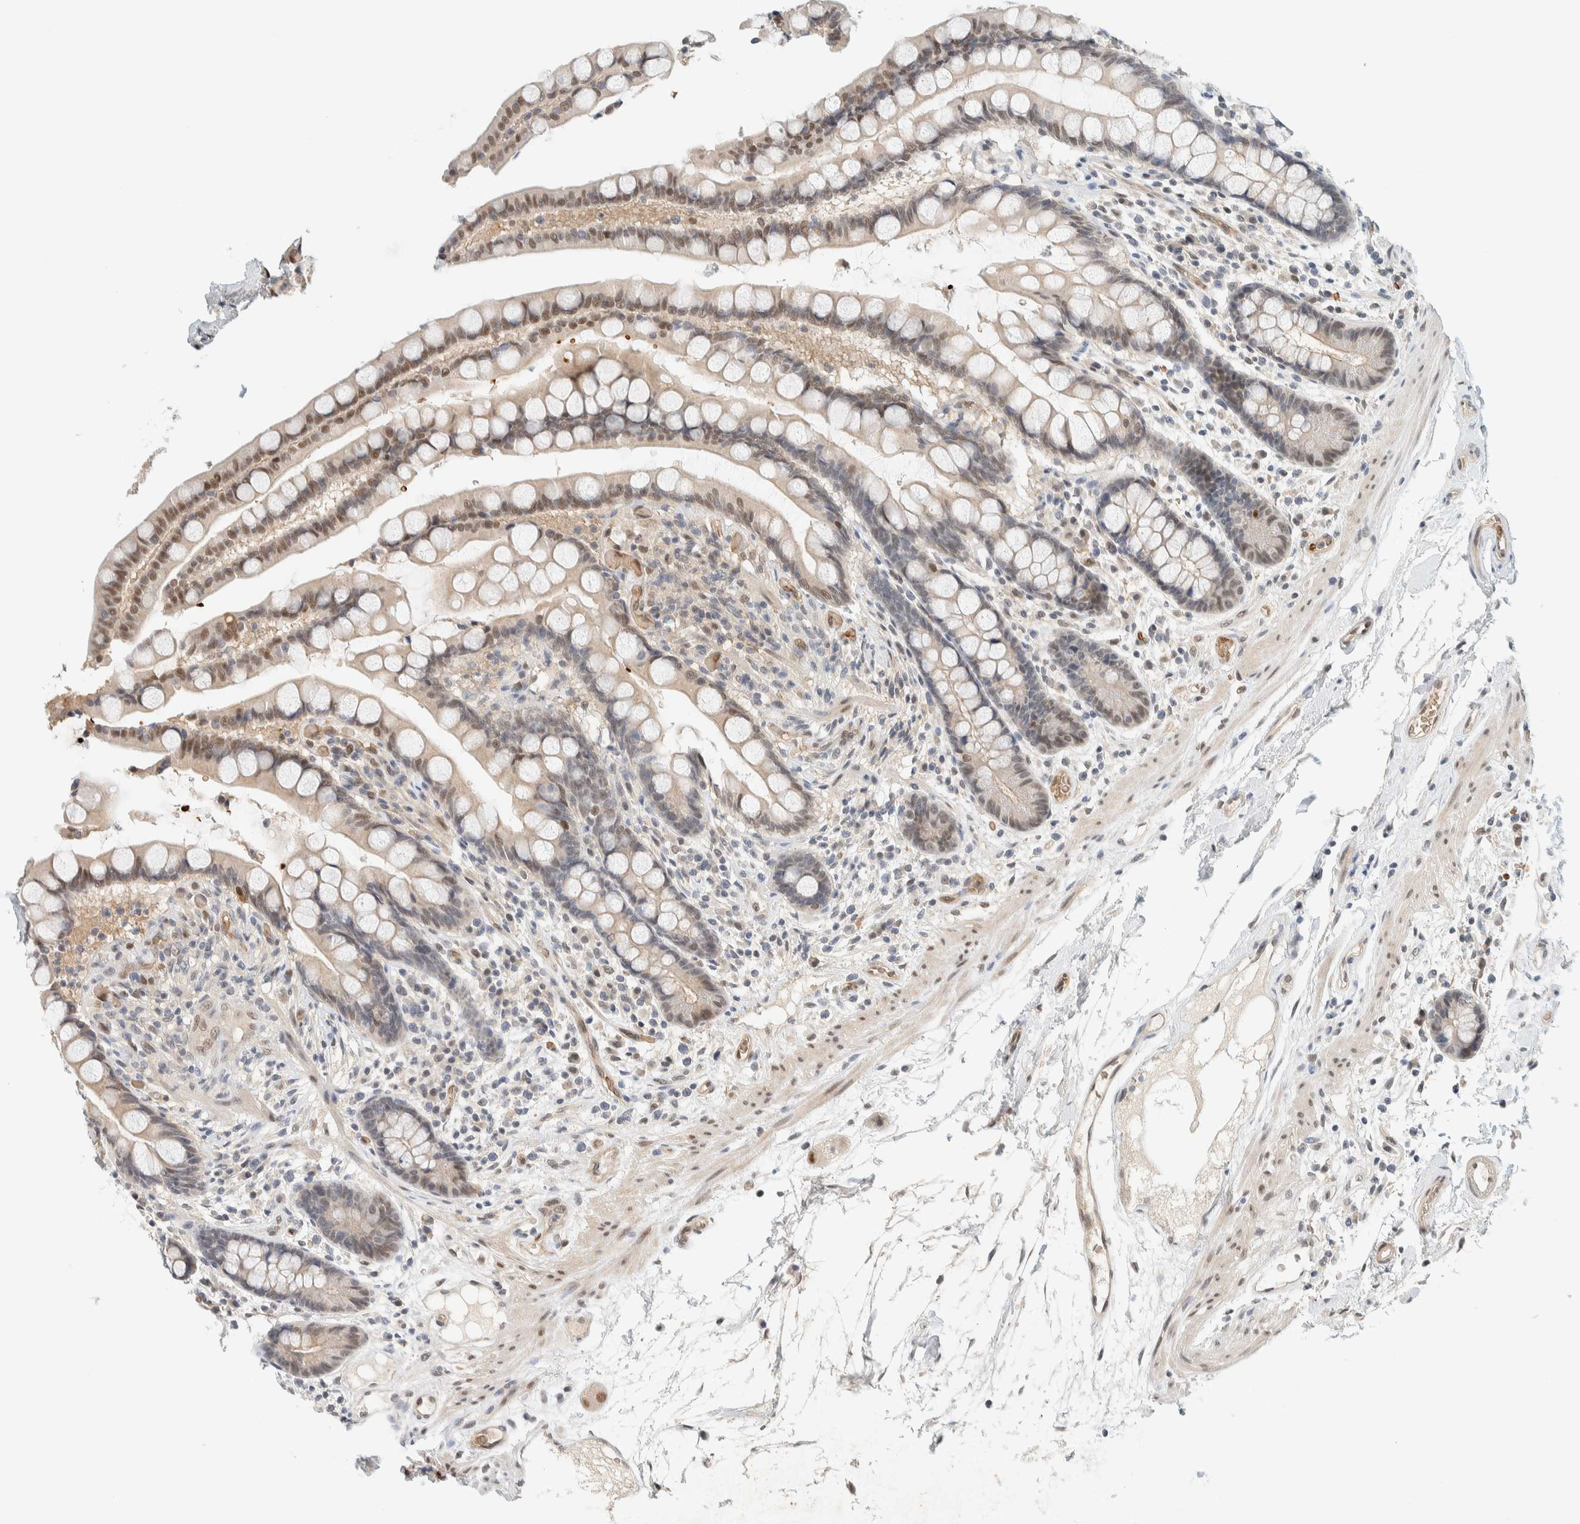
{"staining": {"intensity": "weak", "quantity": ">75%", "location": "nuclear"}, "tissue": "colon", "cell_type": "Endothelial cells", "image_type": "normal", "snomed": [{"axis": "morphology", "description": "Normal tissue, NOS"}, {"axis": "topography", "description": "Colon"}], "caption": "IHC of unremarkable colon exhibits low levels of weak nuclear expression in about >75% of endothelial cells. The staining was performed using DAB (3,3'-diaminobenzidine) to visualize the protein expression in brown, while the nuclei were stained in blue with hematoxylin (Magnification: 20x).", "gene": "TSTD2", "patient": {"sex": "male", "age": 73}}